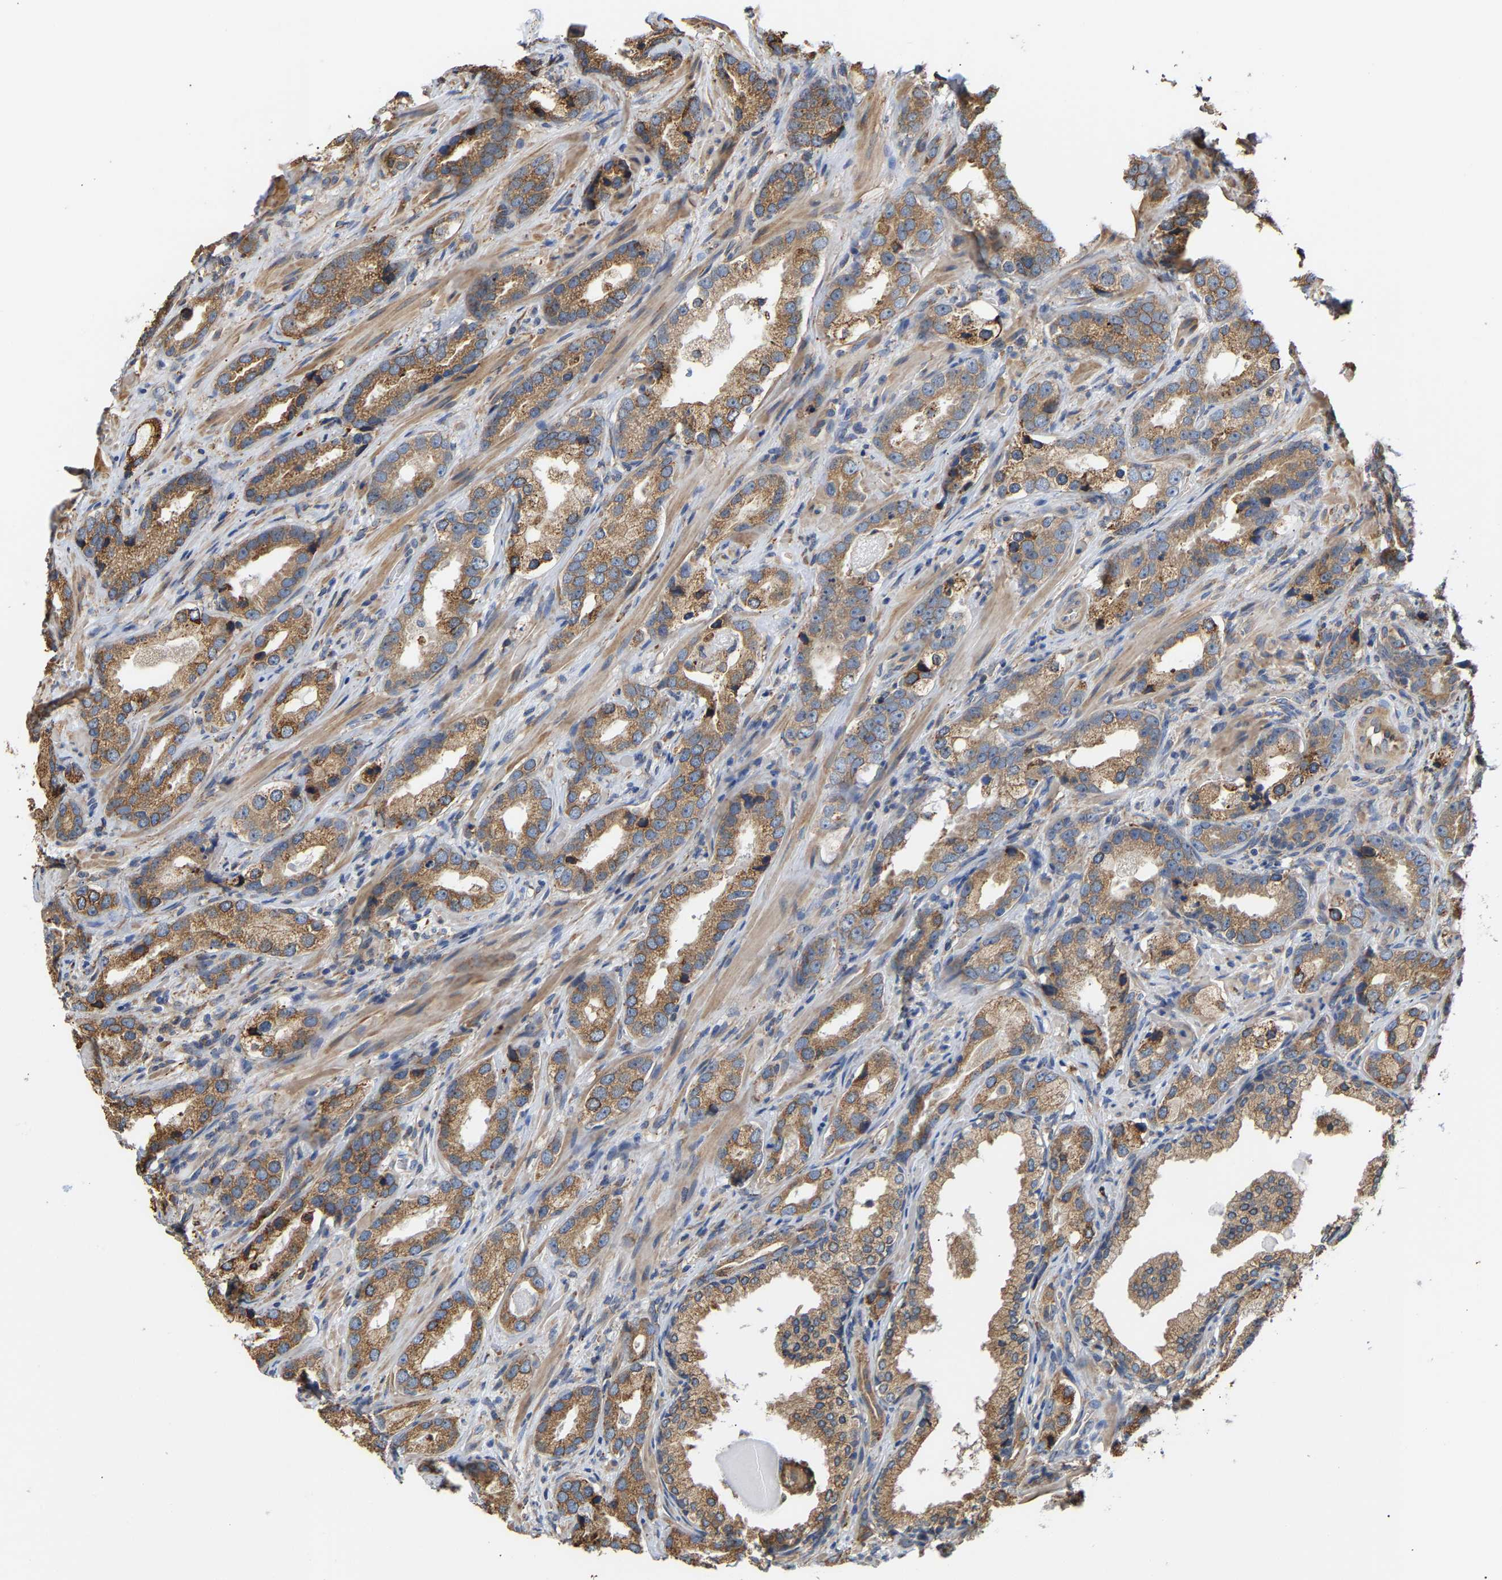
{"staining": {"intensity": "moderate", "quantity": ">75%", "location": "cytoplasmic/membranous"}, "tissue": "prostate cancer", "cell_type": "Tumor cells", "image_type": "cancer", "snomed": [{"axis": "morphology", "description": "Adenocarcinoma, High grade"}, {"axis": "topography", "description": "Prostate"}], "caption": "A high-resolution micrograph shows IHC staining of prostate cancer, which displays moderate cytoplasmic/membranous staining in approximately >75% of tumor cells.", "gene": "ARAP1", "patient": {"sex": "male", "age": 63}}